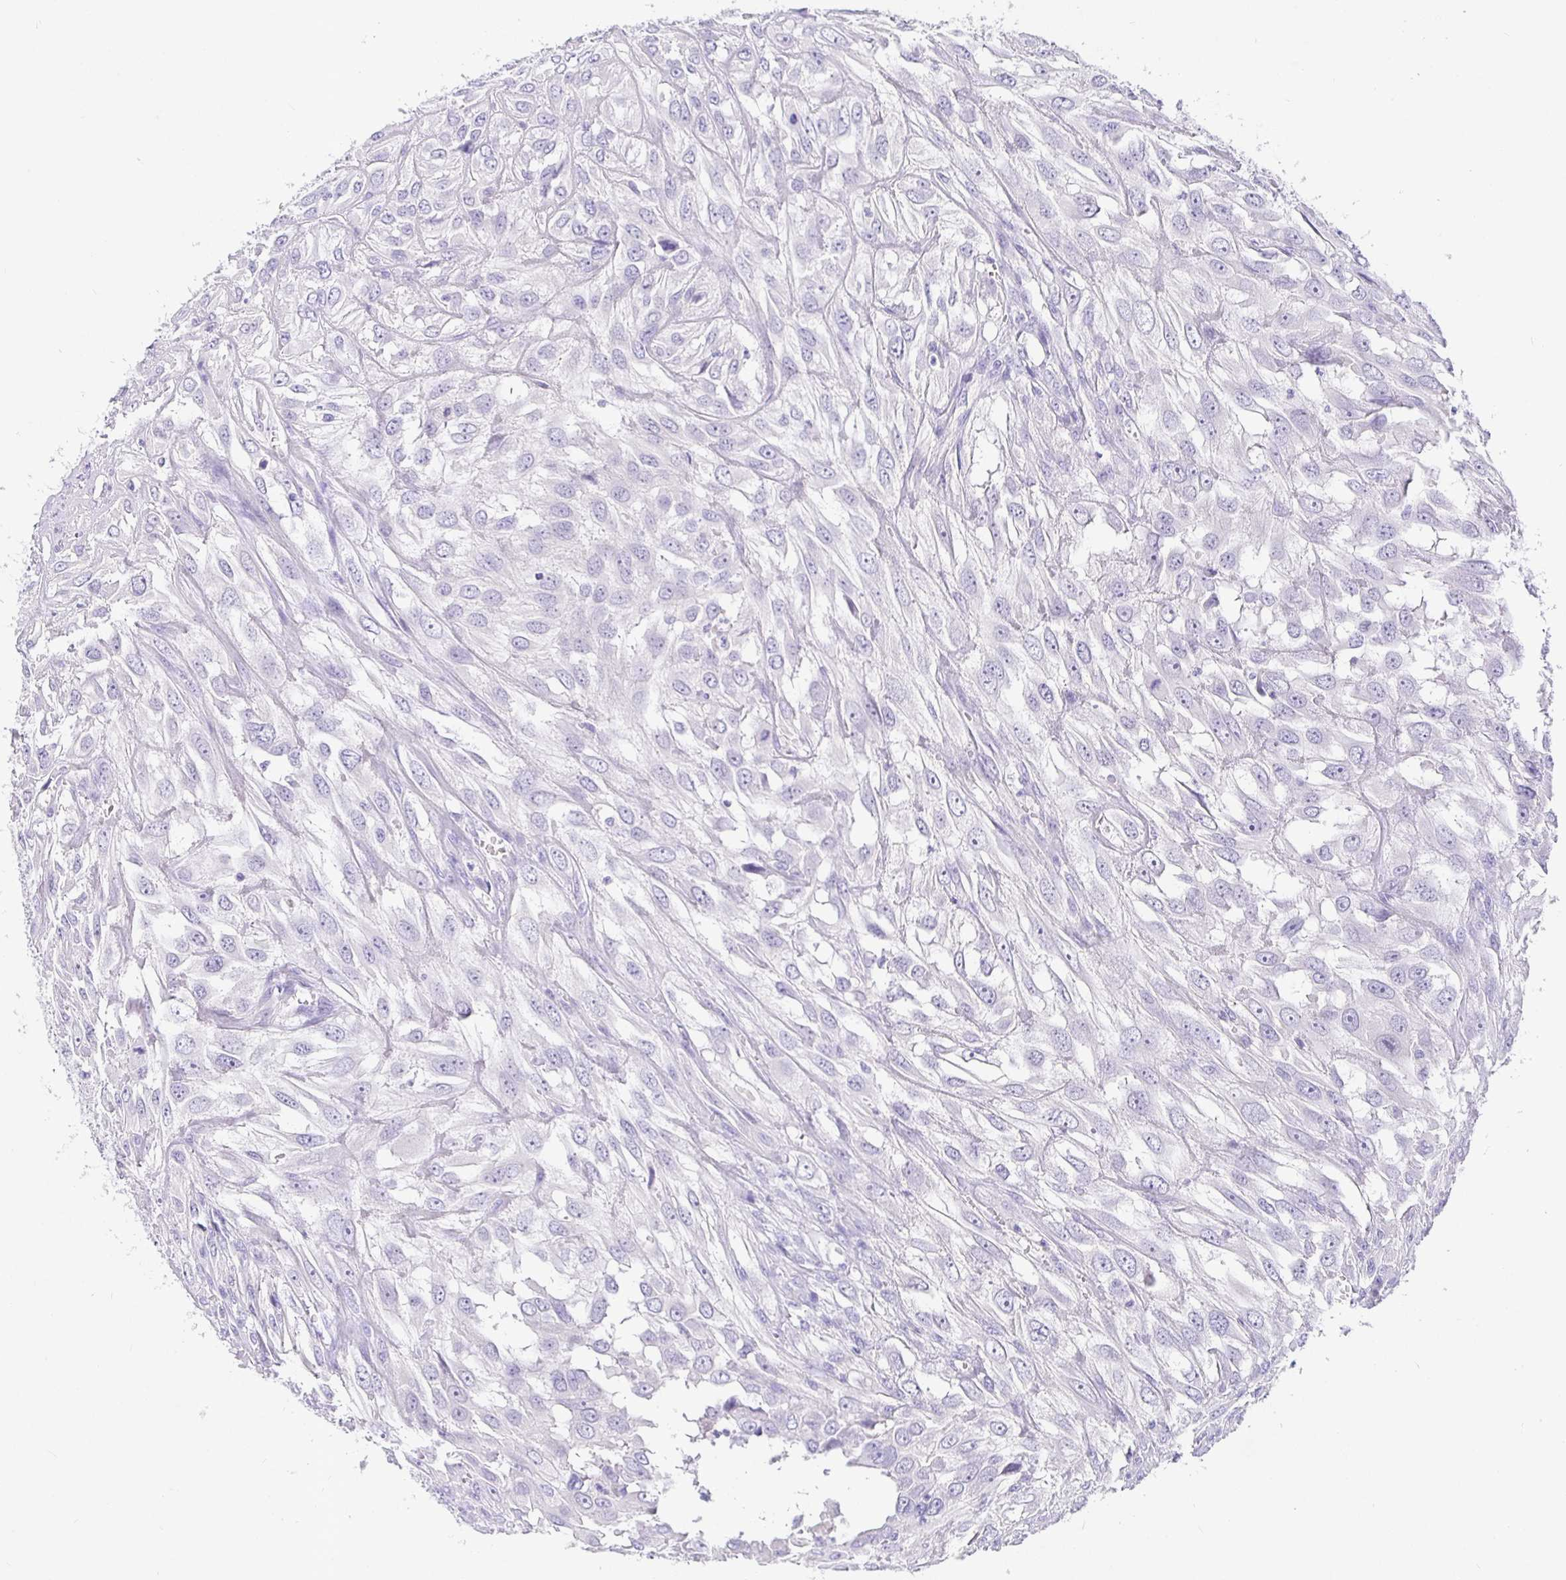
{"staining": {"intensity": "negative", "quantity": "none", "location": "none"}, "tissue": "urothelial cancer", "cell_type": "Tumor cells", "image_type": "cancer", "snomed": [{"axis": "morphology", "description": "Urothelial carcinoma, High grade"}, {"axis": "topography", "description": "Urinary bladder"}], "caption": "This is an immunohistochemistry (IHC) micrograph of human urothelial carcinoma (high-grade). There is no staining in tumor cells.", "gene": "TPTE", "patient": {"sex": "male", "age": 67}}